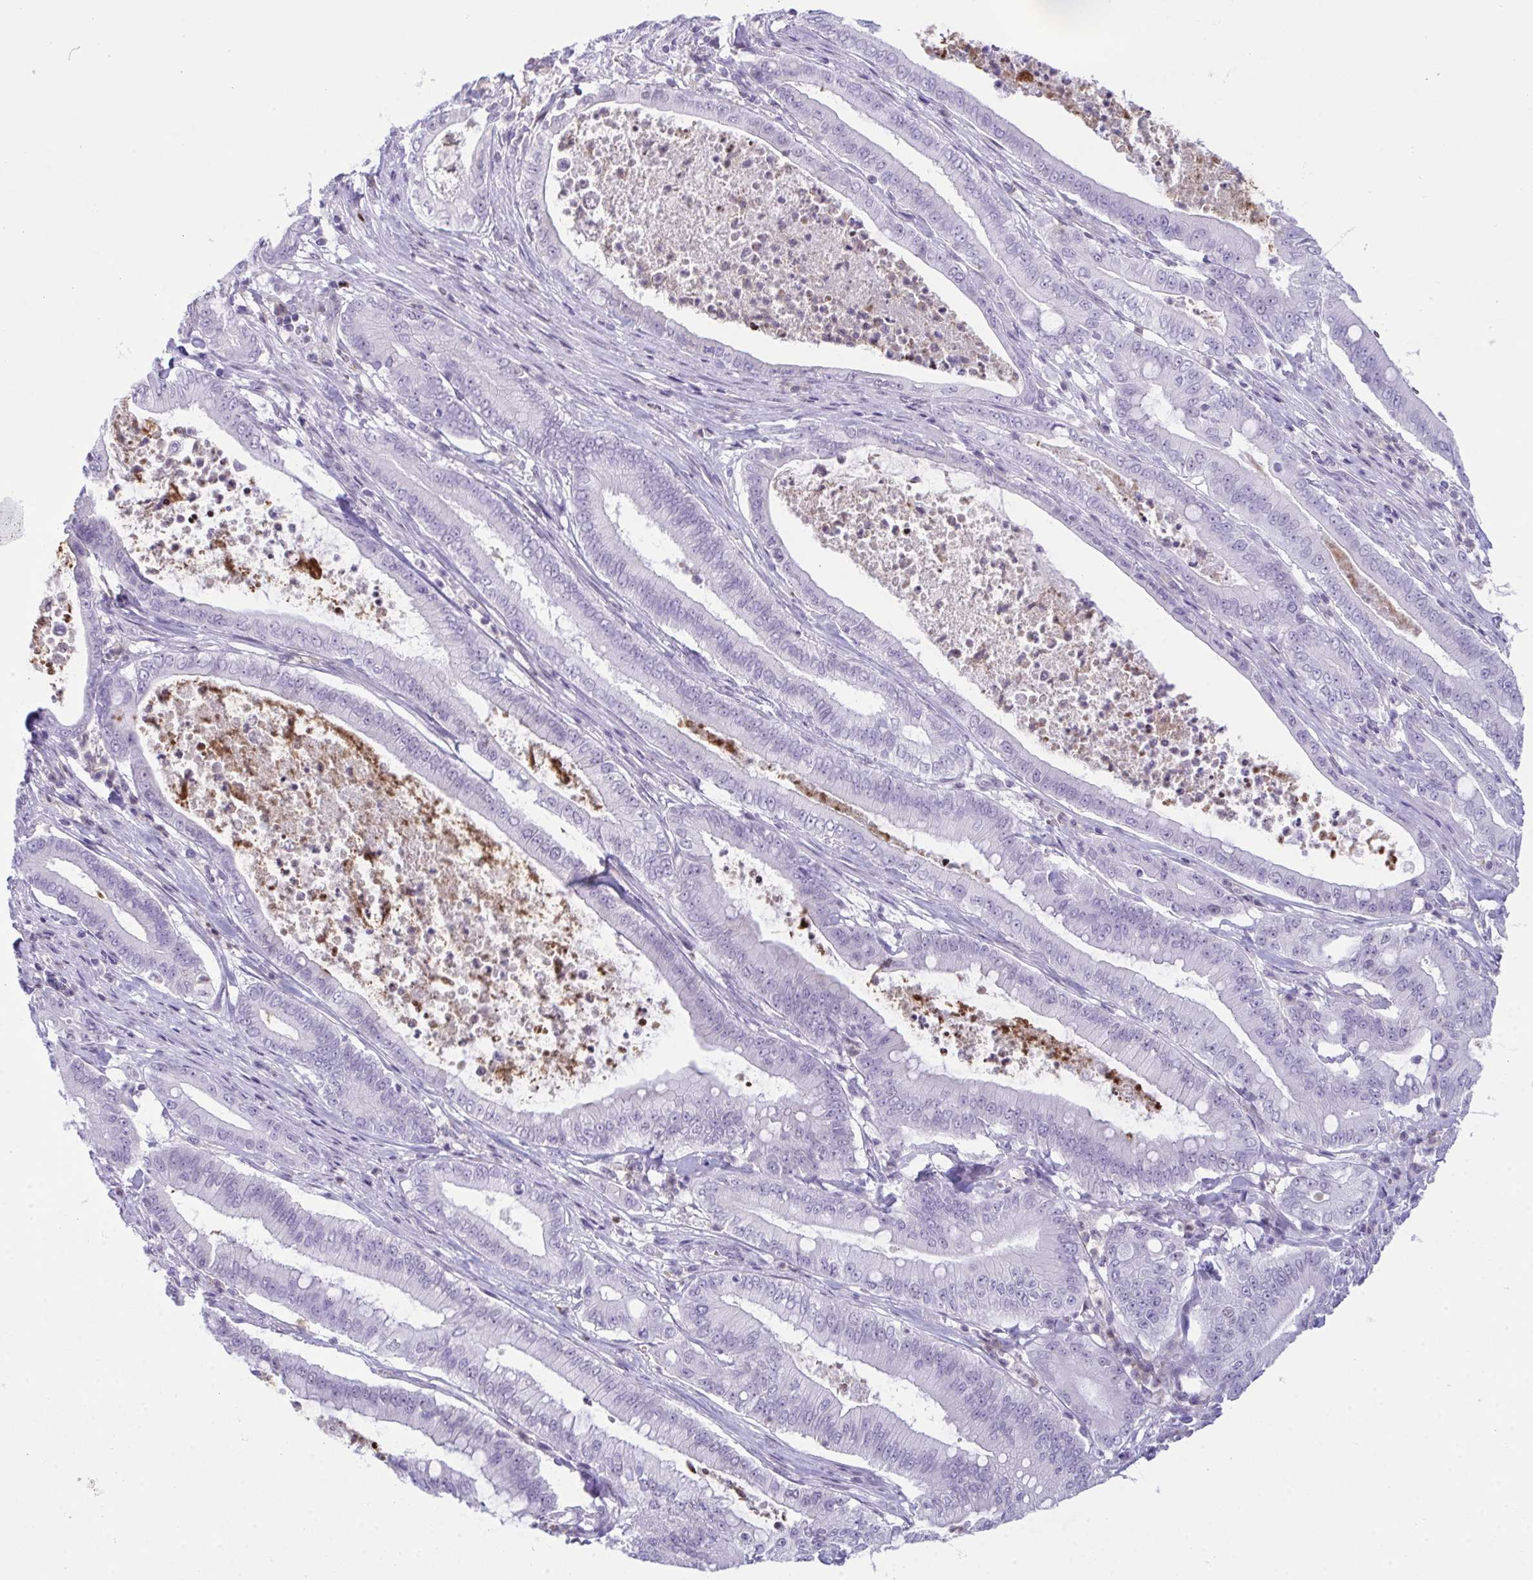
{"staining": {"intensity": "negative", "quantity": "none", "location": "none"}, "tissue": "pancreatic cancer", "cell_type": "Tumor cells", "image_type": "cancer", "snomed": [{"axis": "morphology", "description": "Adenocarcinoma, NOS"}, {"axis": "topography", "description": "Pancreas"}], "caption": "The histopathology image displays no significant expression in tumor cells of pancreatic adenocarcinoma.", "gene": "PLA2G12B", "patient": {"sex": "male", "age": 71}}